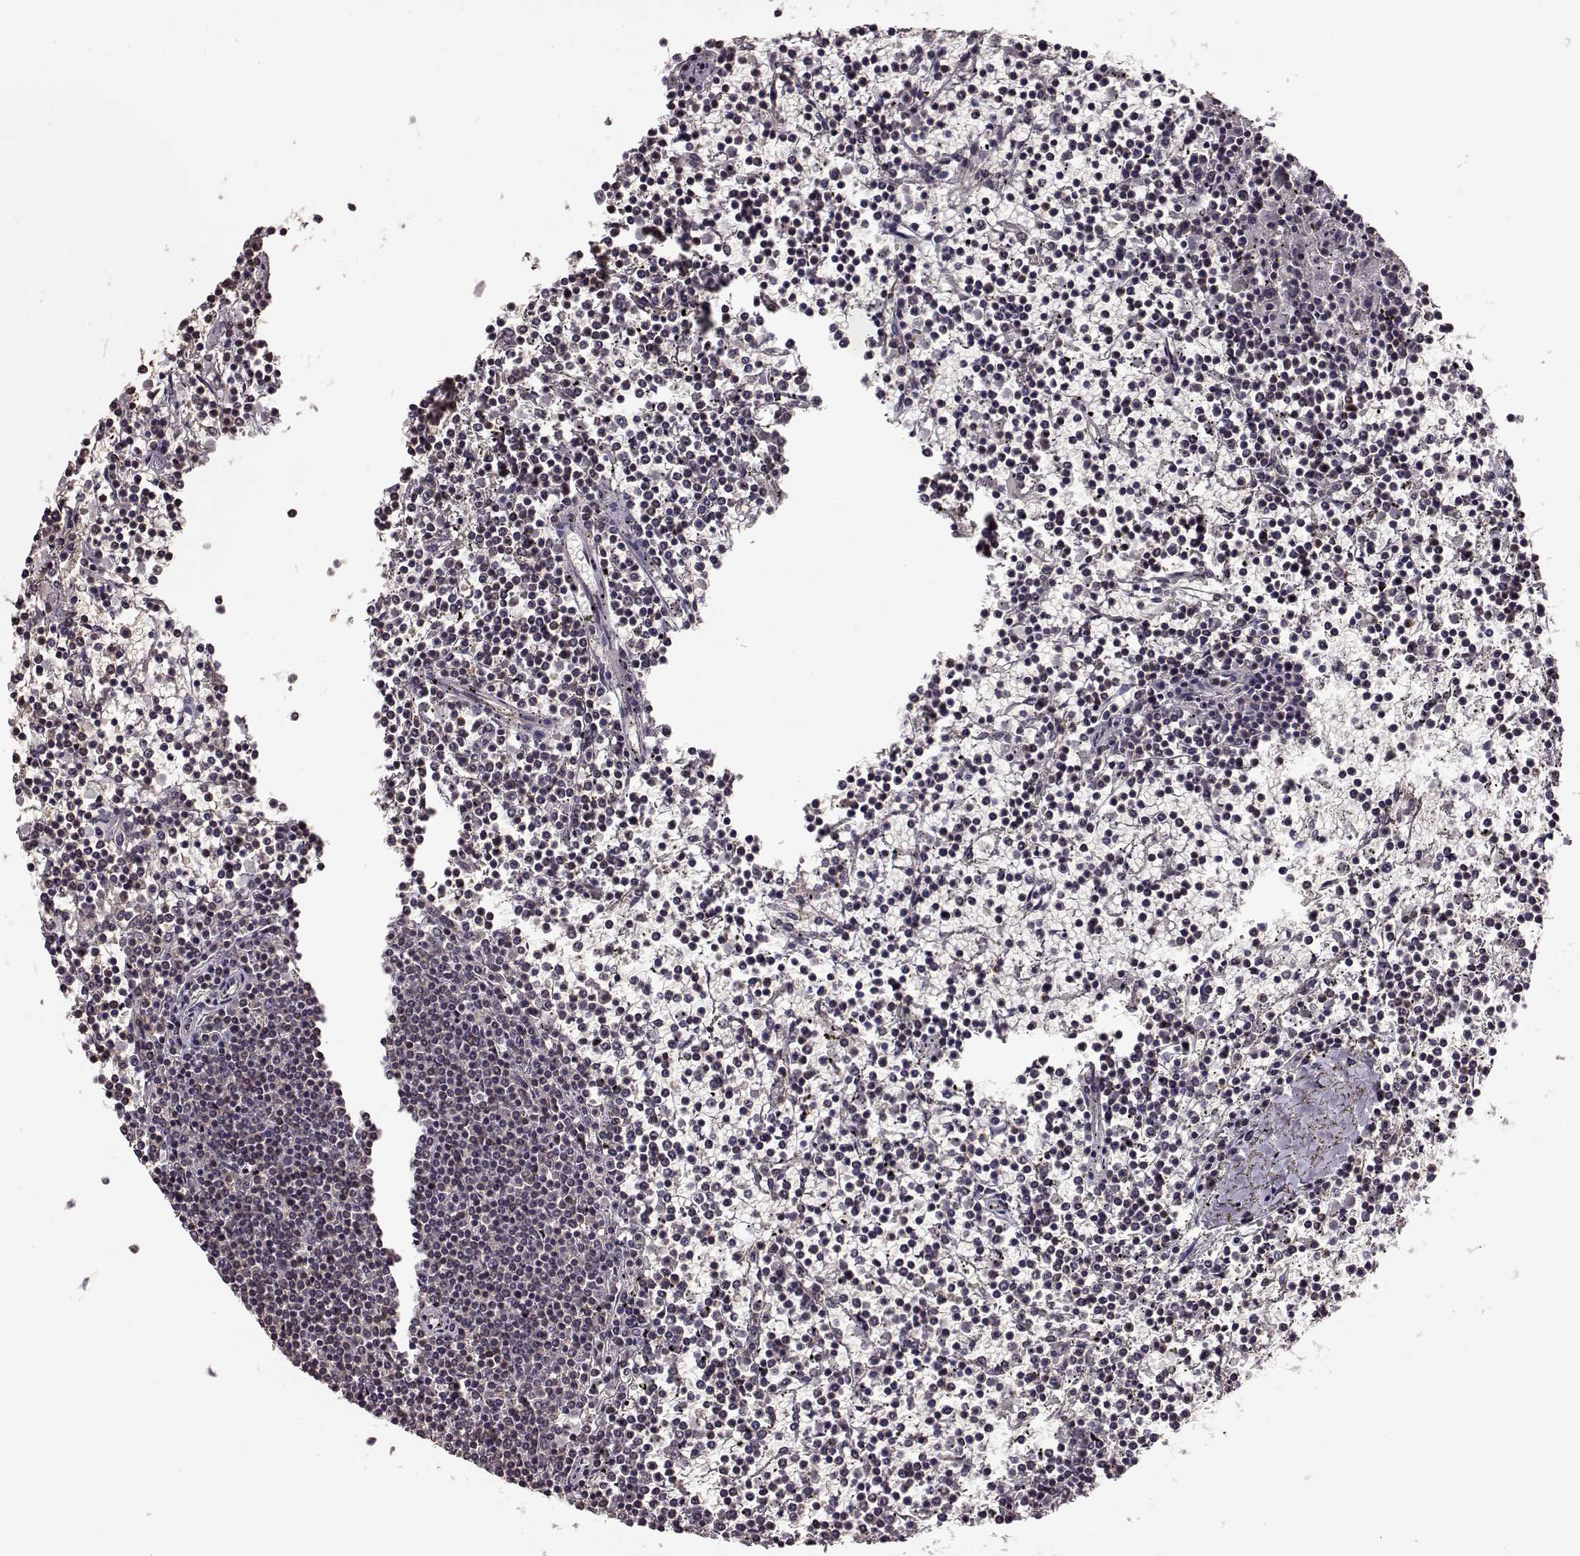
{"staining": {"intensity": "negative", "quantity": "none", "location": "none"}, "tissue": "lymphoma", "cell_type": "Tumor cells", "image_type": "cancer", "snomed": [{"axis": "morphology", "description": "Malignant lymphoma, non-Hodgkin's type, Low grade"}, {"axis": "topography", "description": "Spleen"}], "caption": "Tumor cells show no significant protein staining in lymphoma. (DAB IHC visualized using brightfield microscopy, high magnification).", "gene": "FTO", "patient": {"sex": "female", "age": 19}}